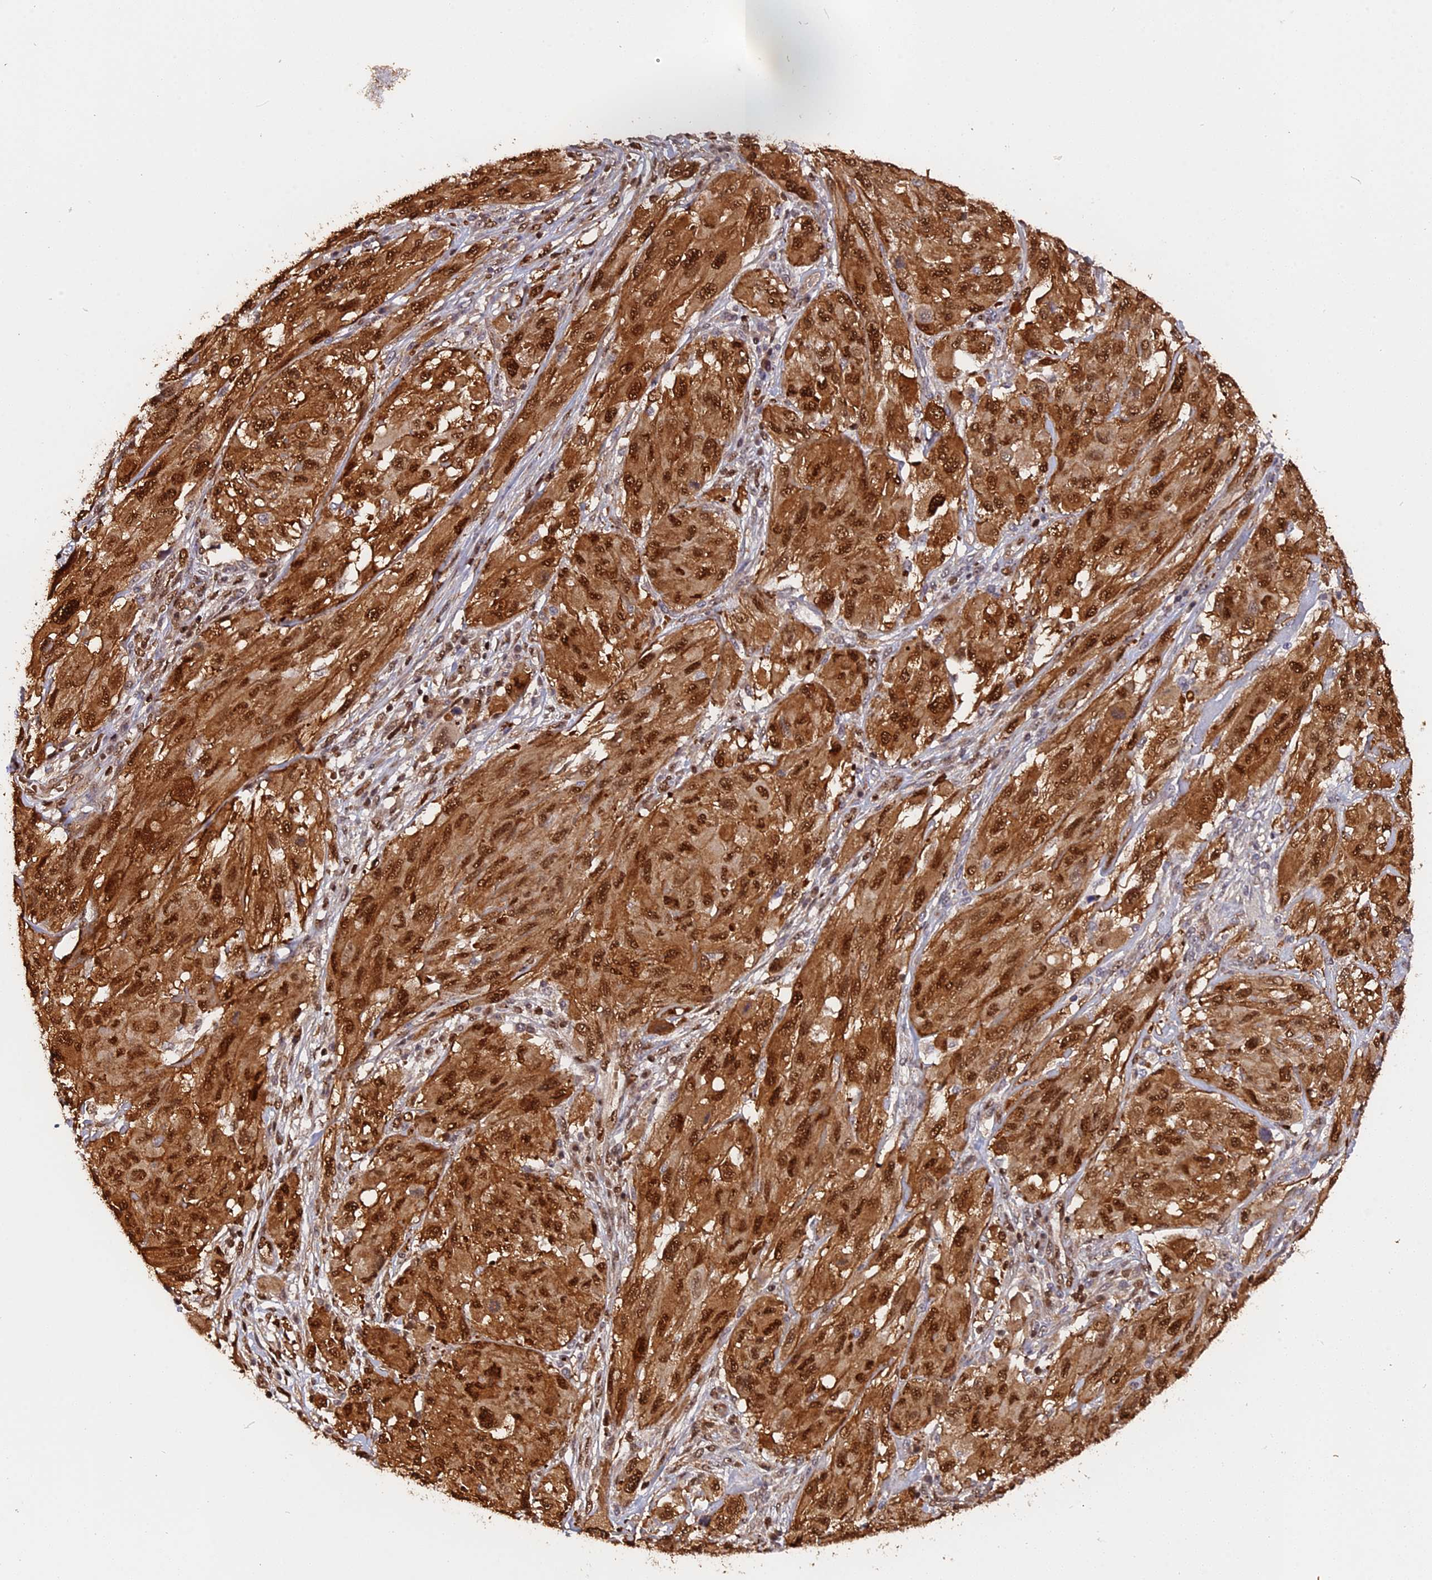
{"staining": {"intensity": "strong", "quantity": ">75%", "location": "cytoplasmic/membranous,nuclear"}, "tissue": "melanoma", "cell_type": "Tumor cells", "image_type": "cancer", "snomed": [{"axis": "morphology", "description": "Malignant melanoma, NOS"}, {"axis": "topography", "description": "Skin"}], "caption": "Immunohistochemistry (IHC) of human malignant melanoma exhibits high levels of strong cytoplasmic/membranous and nuclear expression in about >75% of tumor cells.", "gene": "ADRM1", "patient": {"sex": "female", "age": 91}}